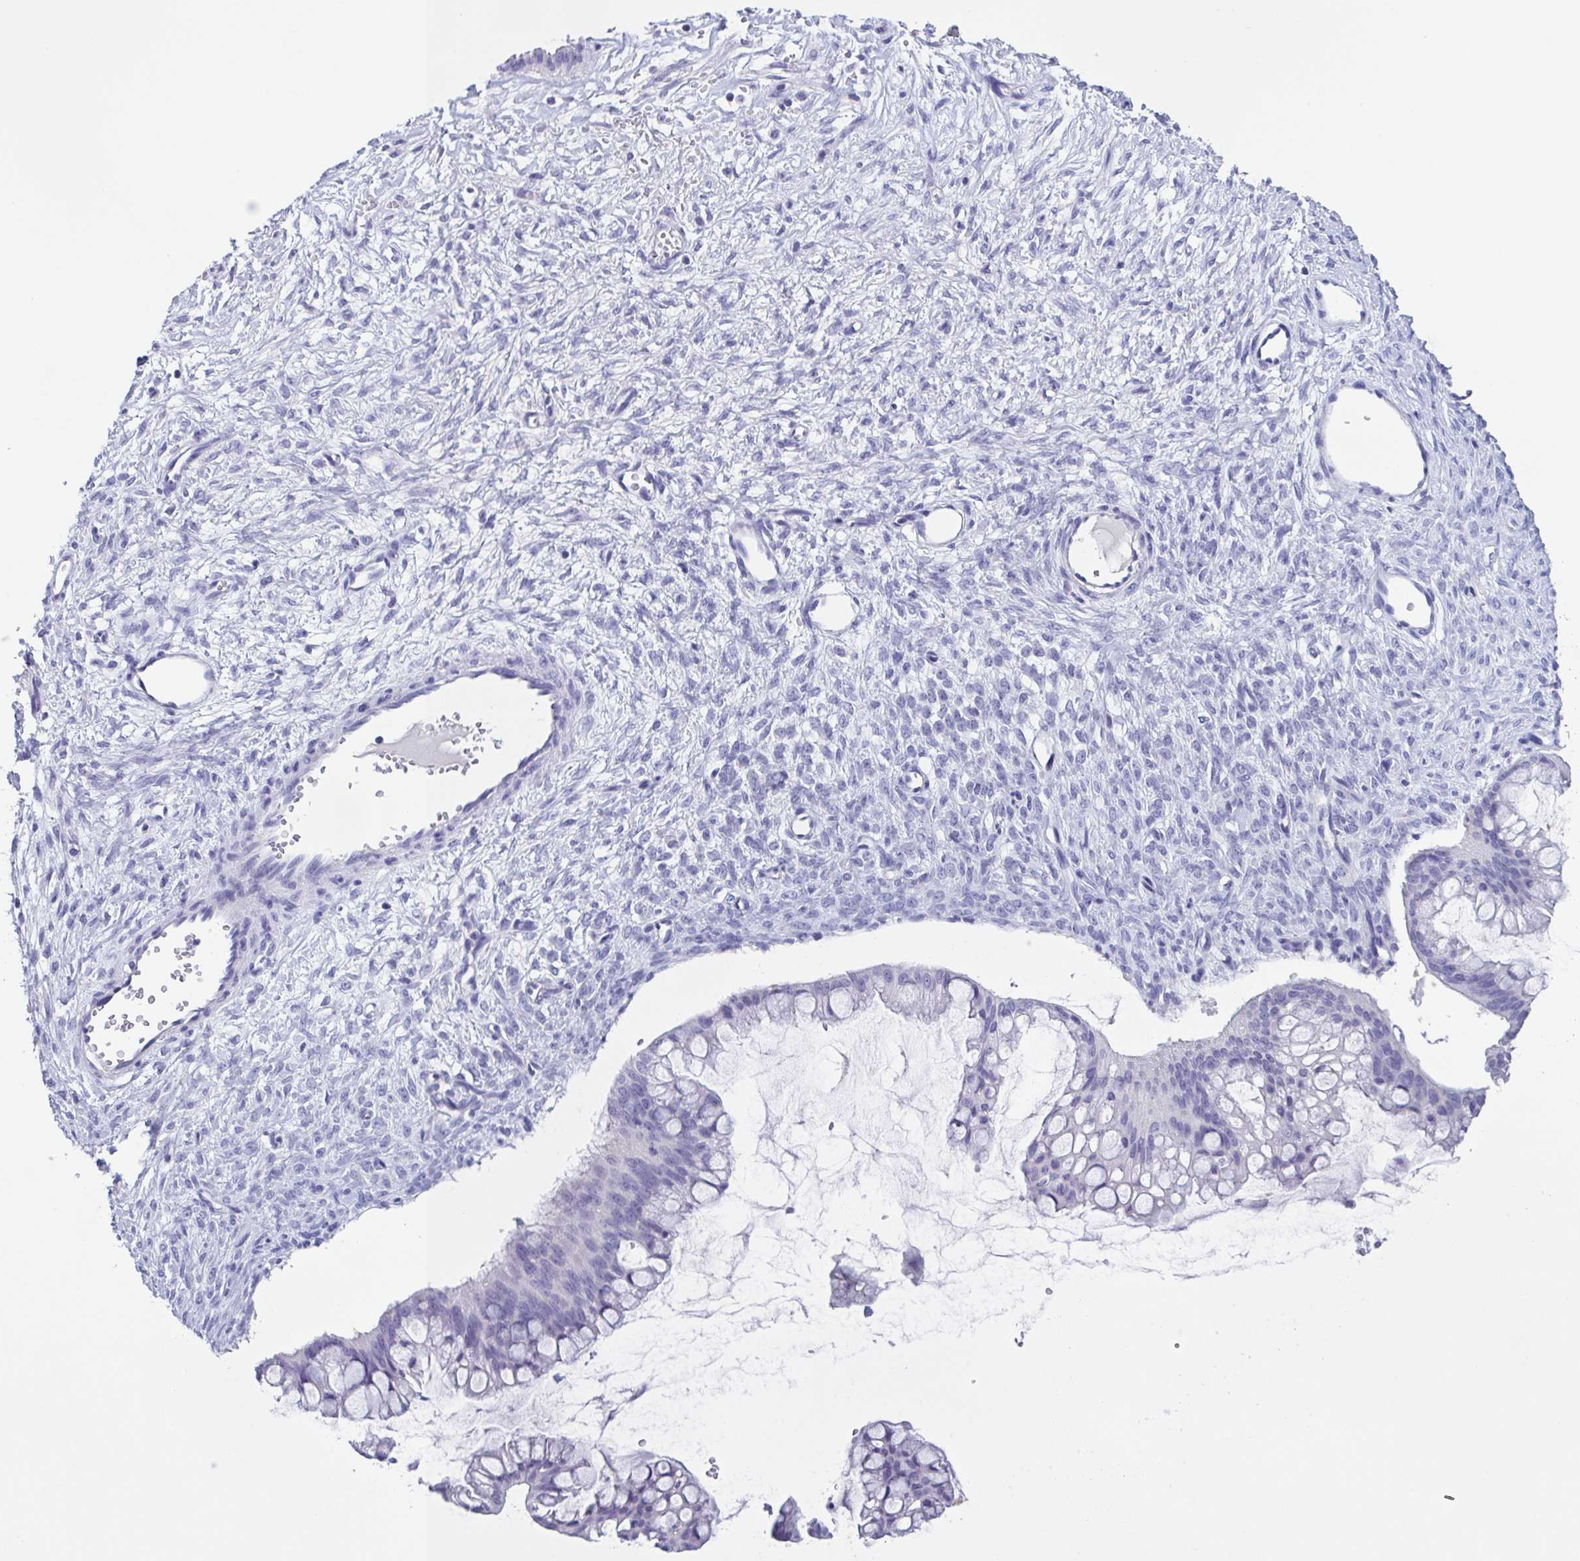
{"staining": {"intensity": "negative", "quantity": "none", "location": "none"}, "tissue": "ovarian cancer", "cell_type": "Tumor cells", "image_type": "cancer", "snomed": [{"axis": "morphology", "description": "Cystadenocarcinoma, mucinous, NOS"}, {"axis": "topography", "description": "Ovary"}], "caption": "Mucinous cystadenocarcinoma (ovarian) was stained to show a protein in brown. There is no significant staining in tumor cells.", "gene": "INAFM1", "patient": {"sex": "female", "age": 73}}